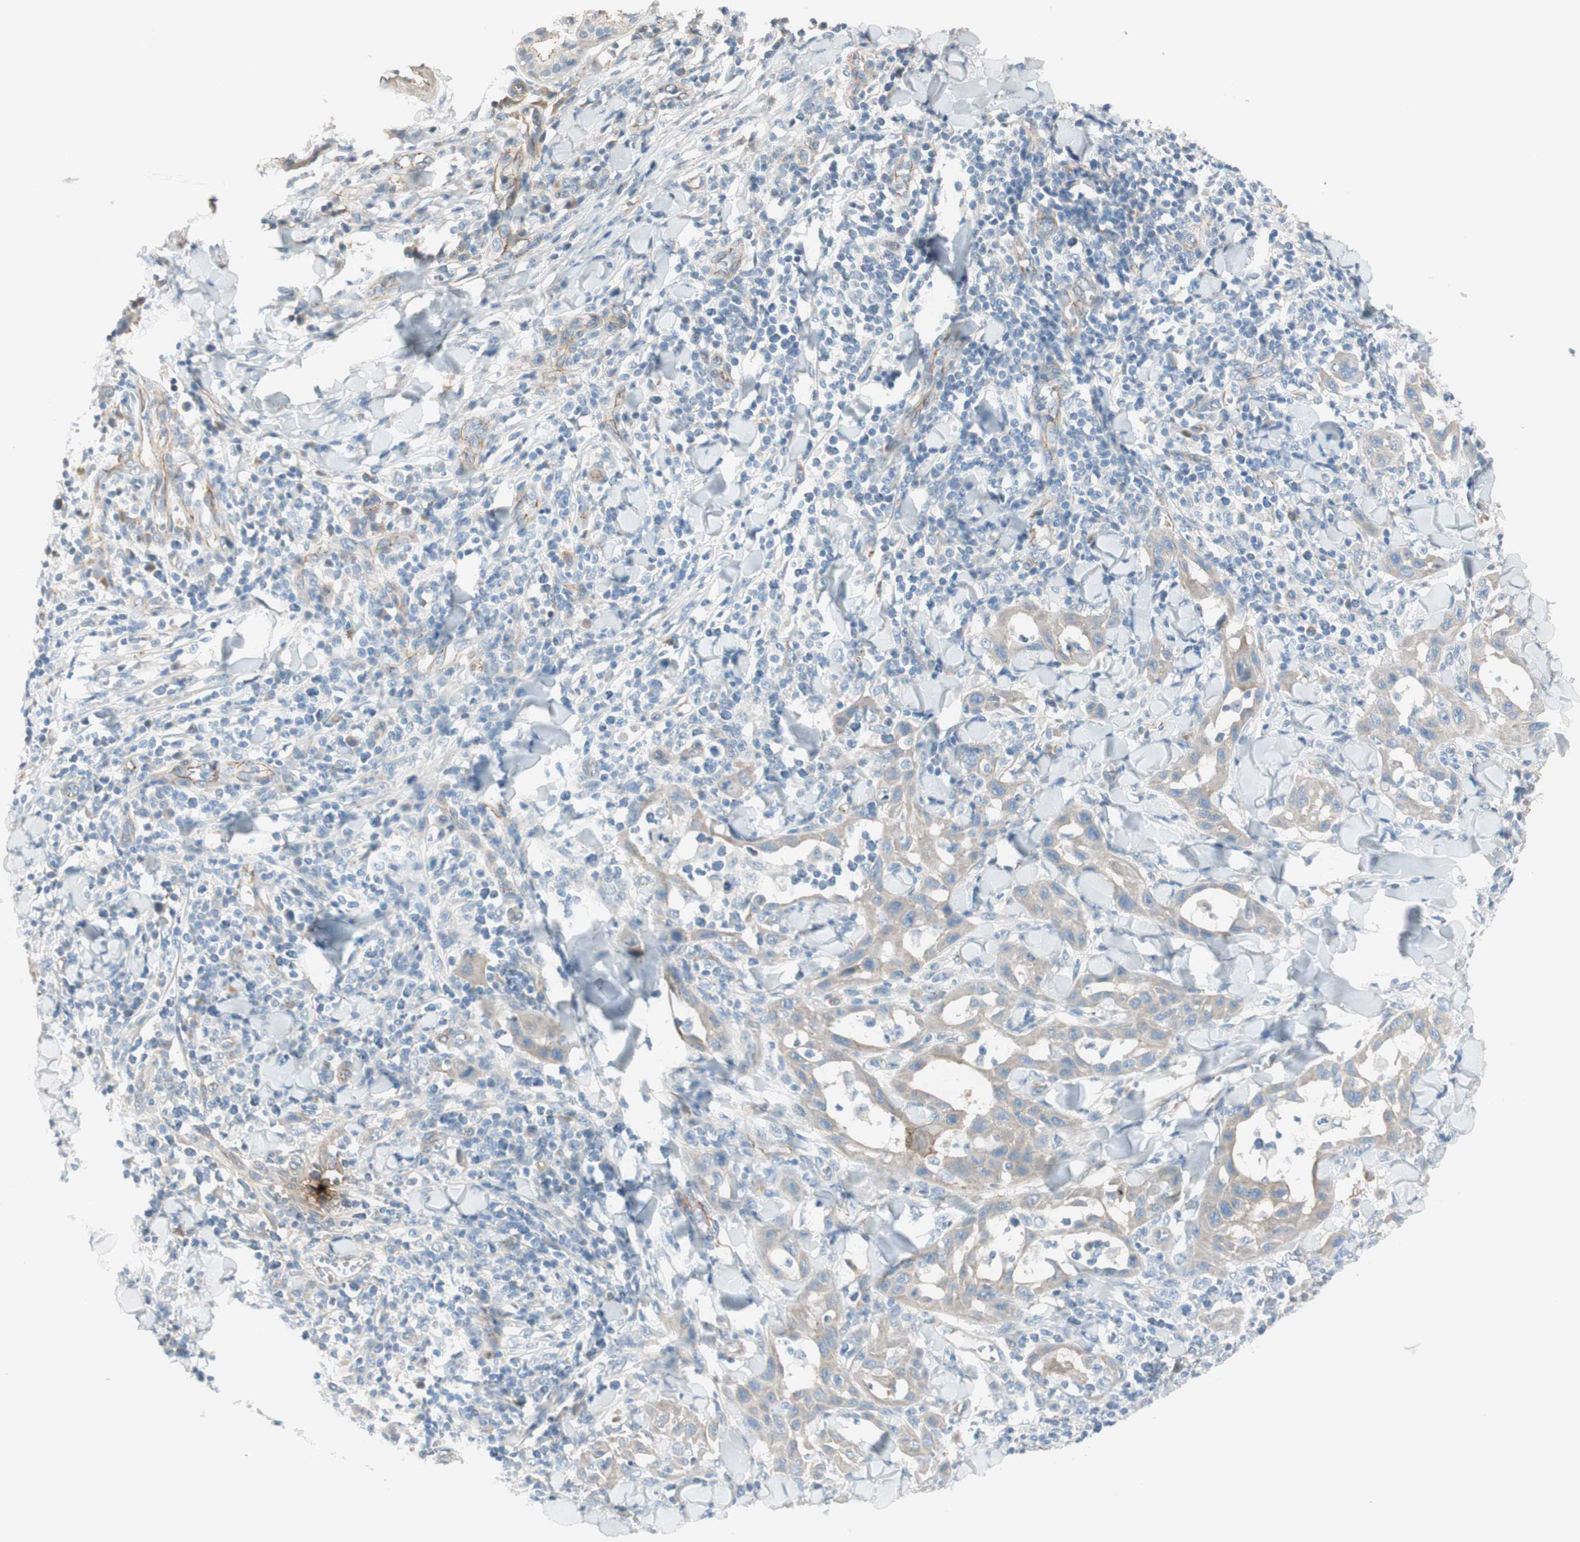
{"staining": {"intensity": "weak", "quantity": ">75%", "location": "cytoplasmic/membranous"}, "tissue": "skin cancer", "cell_type": "Tumor cells", "image_type": "cancer", "snomed": [{"axis": "morphology", "description": "Squamous cell carcinoma, NOS"}, {"axis": "topography", "description": "Skin"}], "caption": "A high-resolution image shows IHC staining of skin cancer, which displays weak cytoplasmic/membranous positivity in about >75% of tumor cells. (IHC, brightfield microscopy, high magnification).", "gene": "TJP1", "patient": {"sex": "male", "age": 24}}